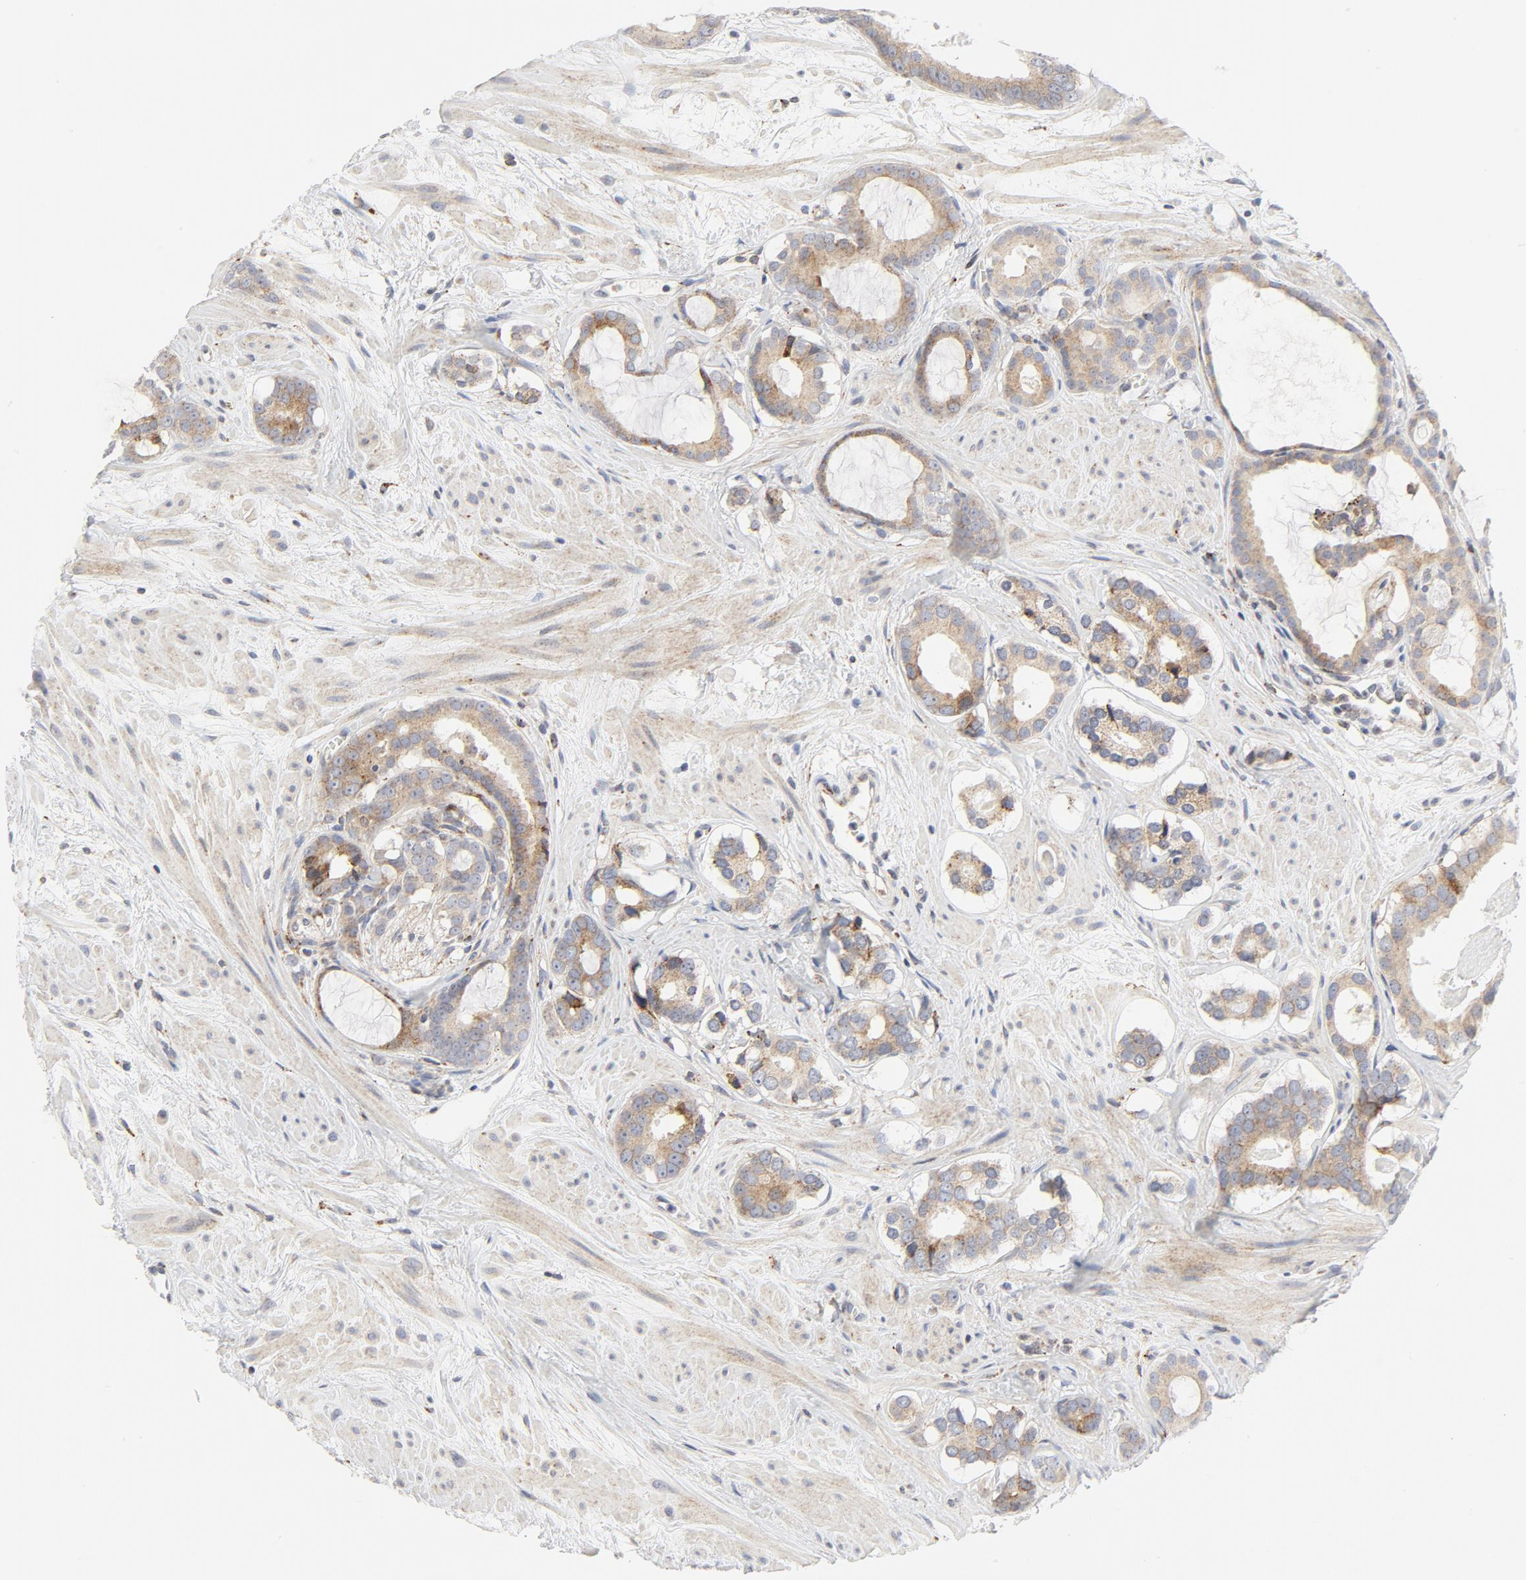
{"staining": {"intensity": "weak", "quantity": ">75%", "location": "cytoplasmic/membranous"}, "tissue": "prostate cancer", "cell_type": "Tumor cells", "image_type": "cancer", "snomed": [{"axis": "morphology", "description": "Adenocarcinoma, Low grade"}, {"axis": "topography", "description": "Prostate"}], "caption": "Human low-grade adenocarcinoma (prostate) stained with a protein marker demonstrates weak staining in tumor cells.", "gene": "LRP6", "patient": {"sex": "male", "age": 57}}